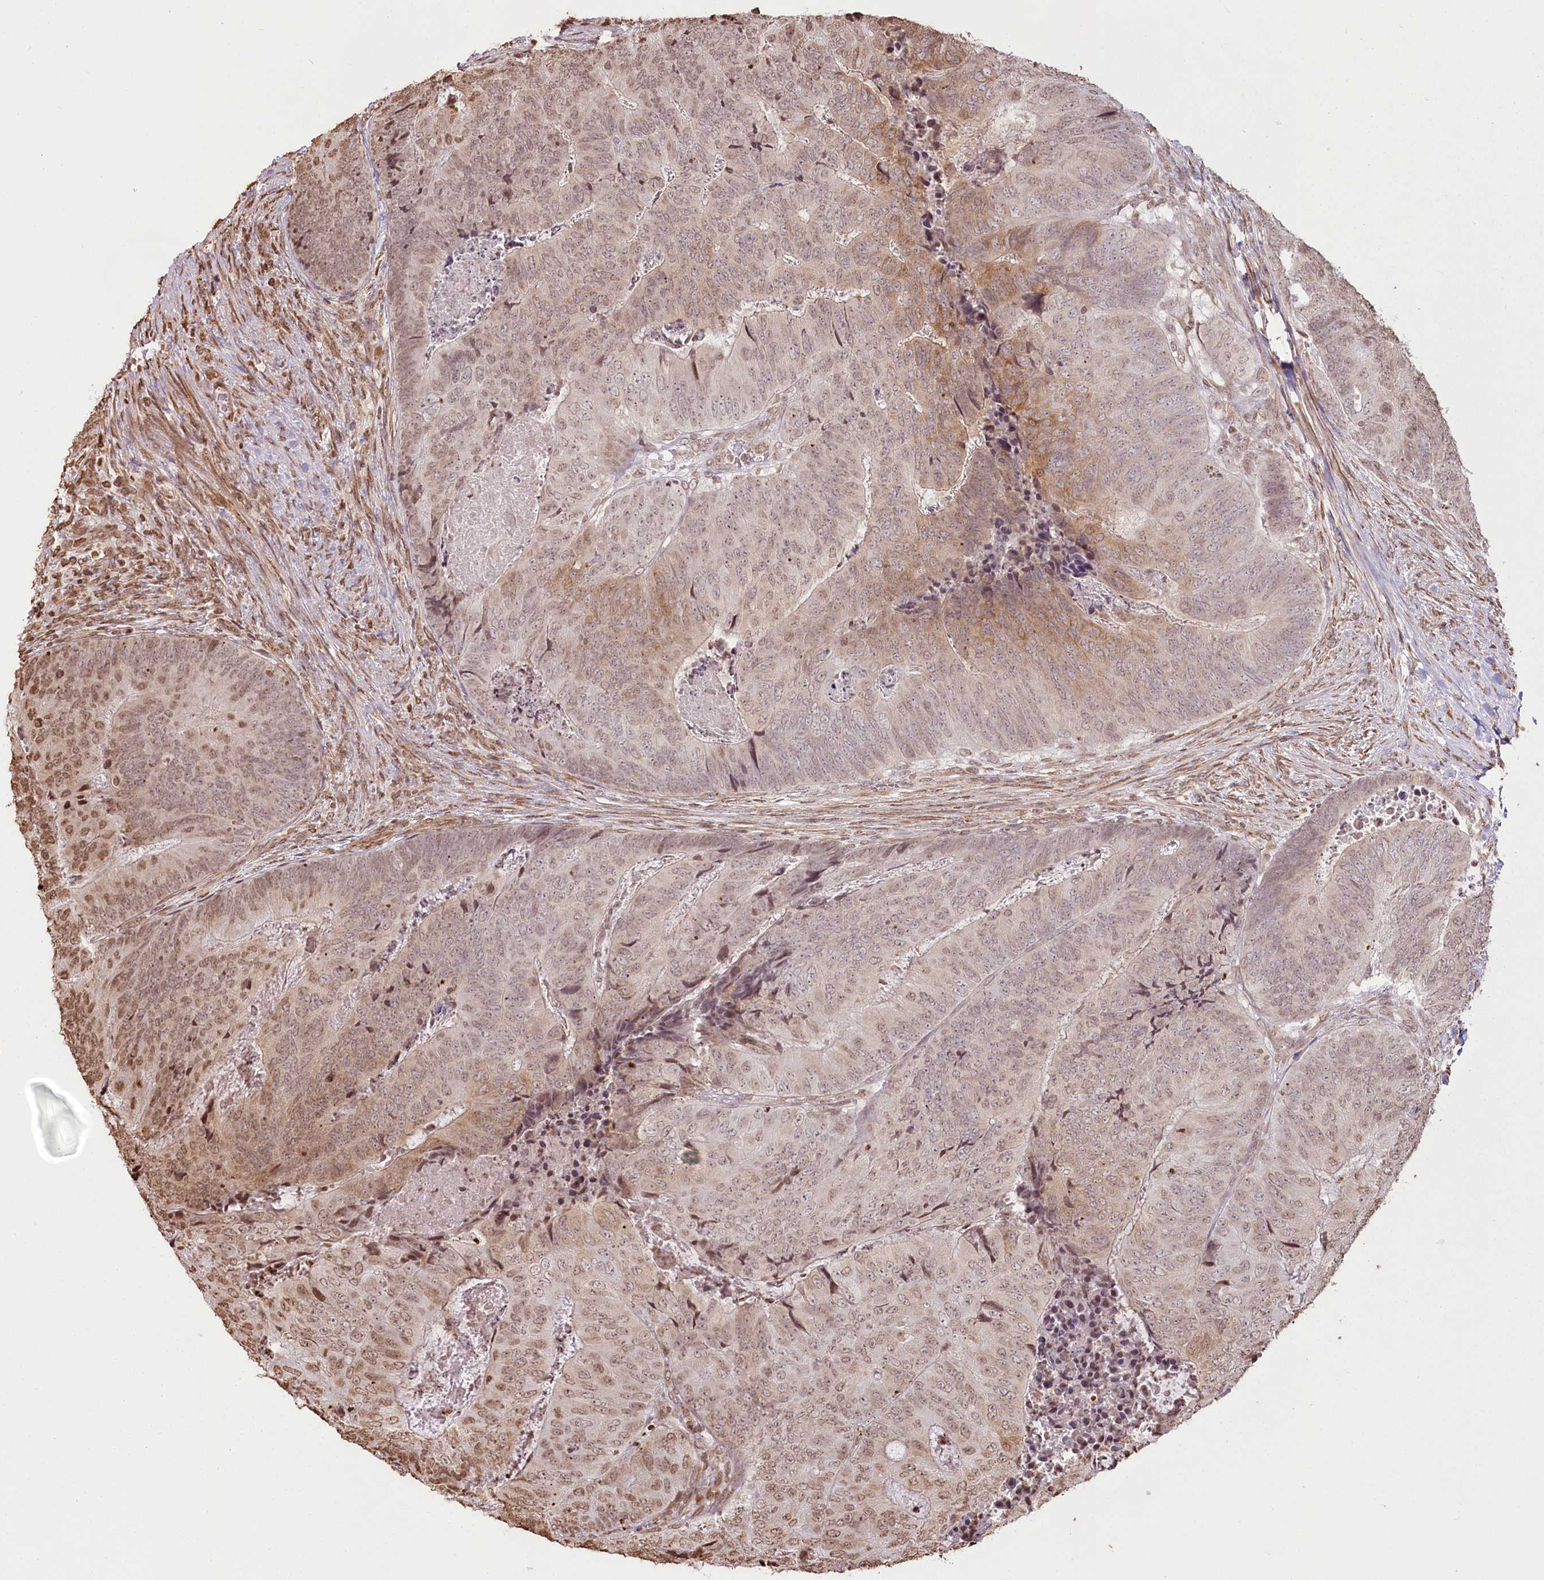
{"staining": {"intensity": "moderate", "quantity": "<25%", "location": "cytoplasmic/membranous,nuclear"}, "tissue": "colorectal cancer", "cell_type": "Tumor cells", "image_type": "cancer", "snomed": [{"axis": "morphology", "description": "Adenocarcinoma, NOS"}, {"axis": "topography", "description": "Colon"}], "caption": "Colorectal cancer (adenocarcinoma) was stained to show a protein in brown. There is low levels of moderate cytoplasmic/membranous and nuclear positivity in about <25% of tumor cells.", "gene": "FAM13A", "patient": {"sex": "female", "age": 67}}